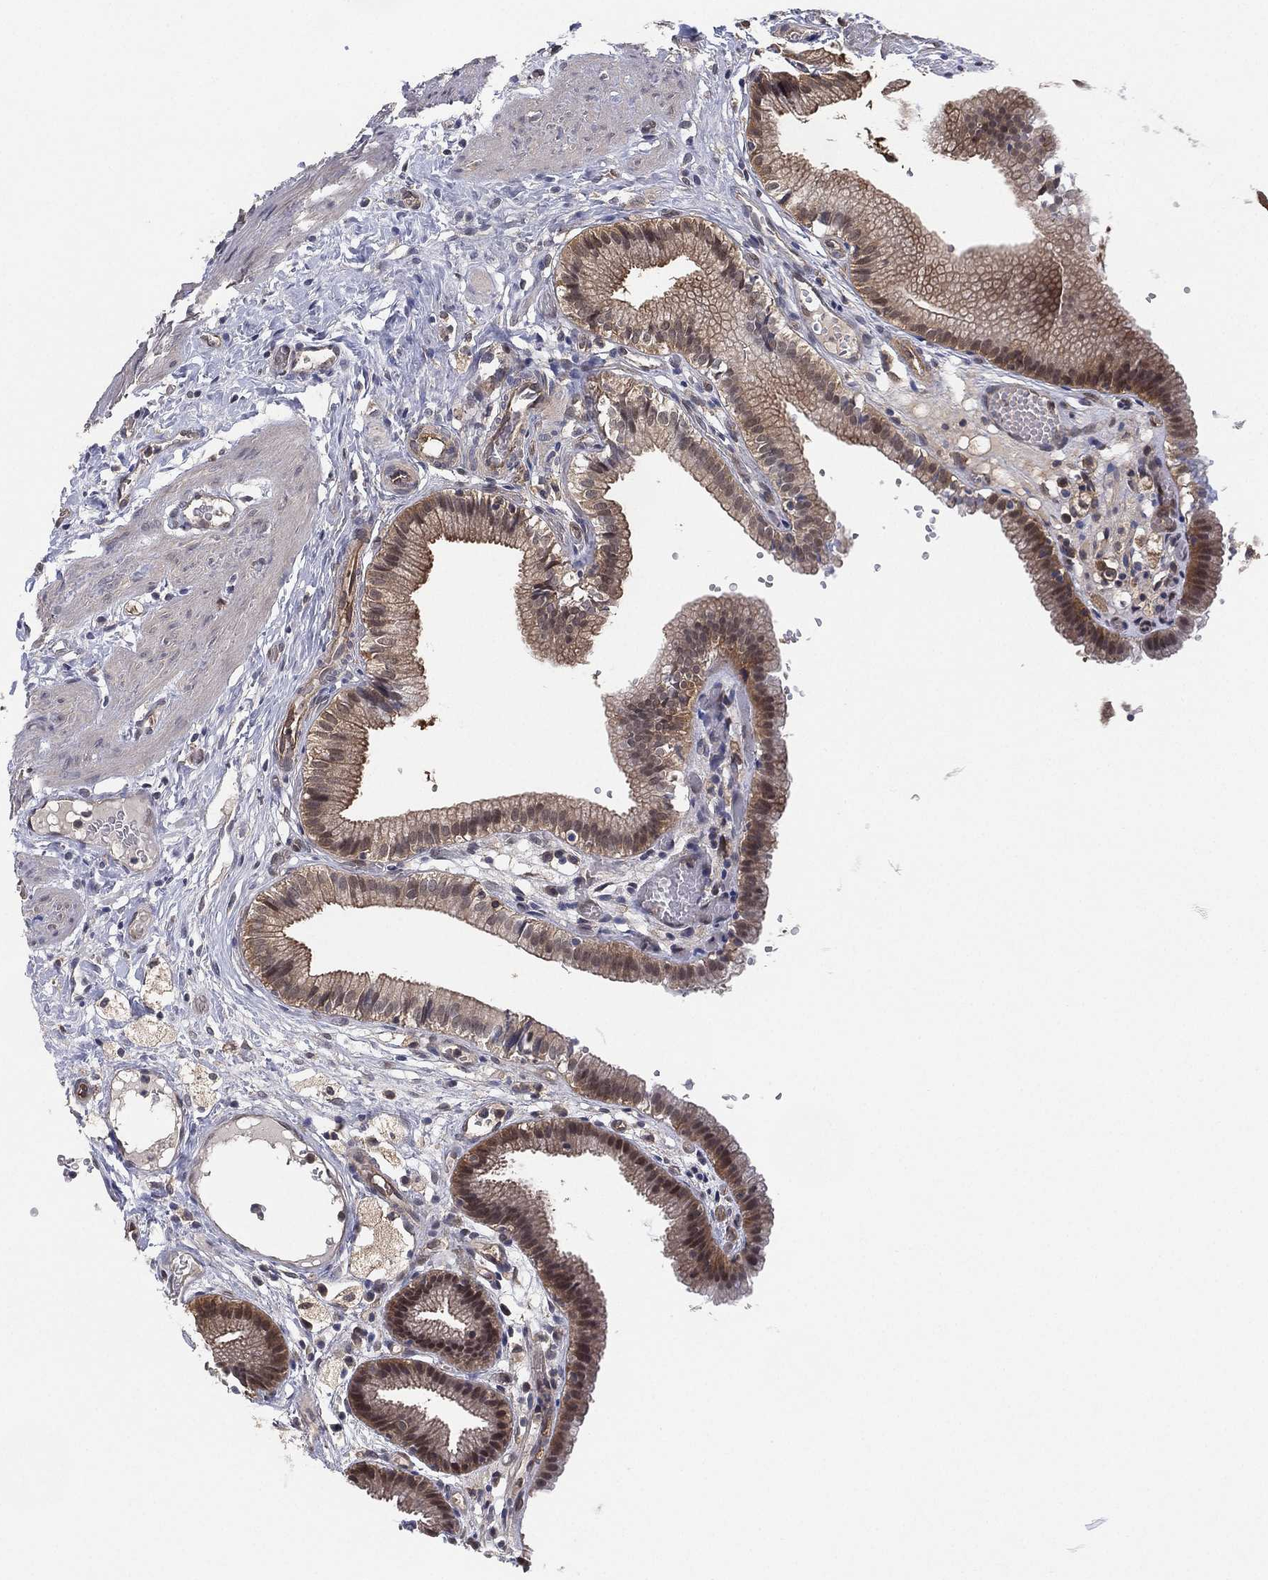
{"staining": {"intensity": "strong", "quantity": "25%-75%", "location": "cytoplasmic/membranous"}, "tissue": "gallbladder", "cell_type": "Glandular cells", "image_type": "normal", "snomed": [{"axis": "morphology", "description": "Normal tissue, NOS"}, {"axis": "topography", "description": "Gallbladder"}], "caption": "IHC (DAB (3,3'-diaminobenzidine)) staining of unremarkable gallbladder exhibits strong cytoplasmic/membranous protein expression in approximately 25%-75% of glandular cells. (DAB (3,3'-diaminobenzidine) IHC, brown staining for protein, blue staining for nuclei).", "gene": "PSMG4", "patient": {"sex": "female", "age": 24}}